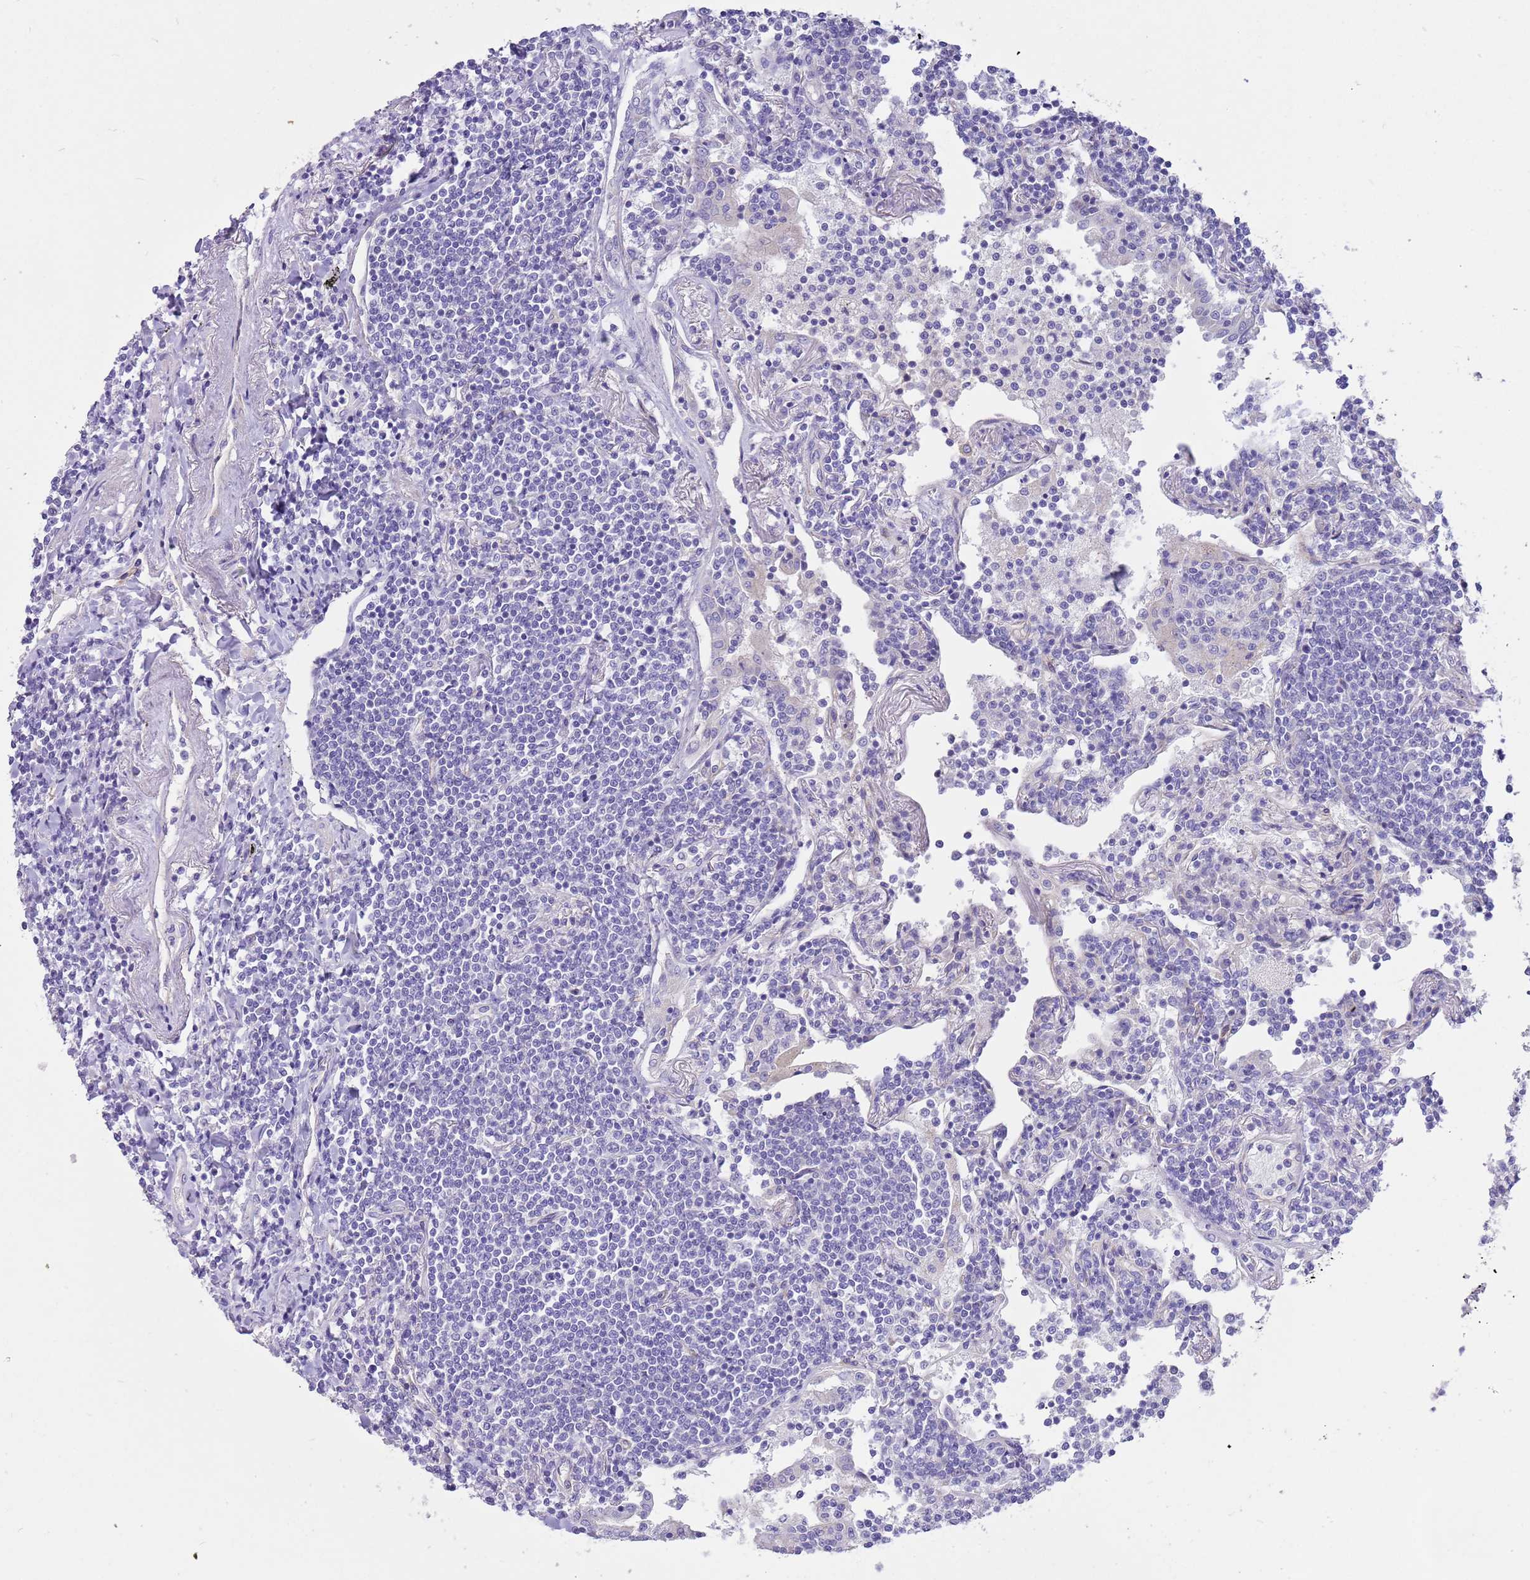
{"staining": {"intensity": "negative", "quantity": "none", "location": "none"}, "tissue": "lymphoma", "cell_type": "Tumor cells", "image_type": "cancer", "snomed": [{"axis": "morphology", "description": "Malignant lymphoma, non-Hodgkin's type, Low grade"}, {"axis": "topography", "description": "Lung"}], "caption": "DAB (3,3'-diaminobenzidine) immunohistochemical staining of human low-grade malignant lymphoma, non-Hodgkin's type exhibits no significant expression in tumor cells. (Brightfield microscopy of DAB (3,3'-diaminobenzidine) immunohistochemistry at high magnification).", "gene": "SERINC3", "patient": {"sex": "female", "age": 71}}